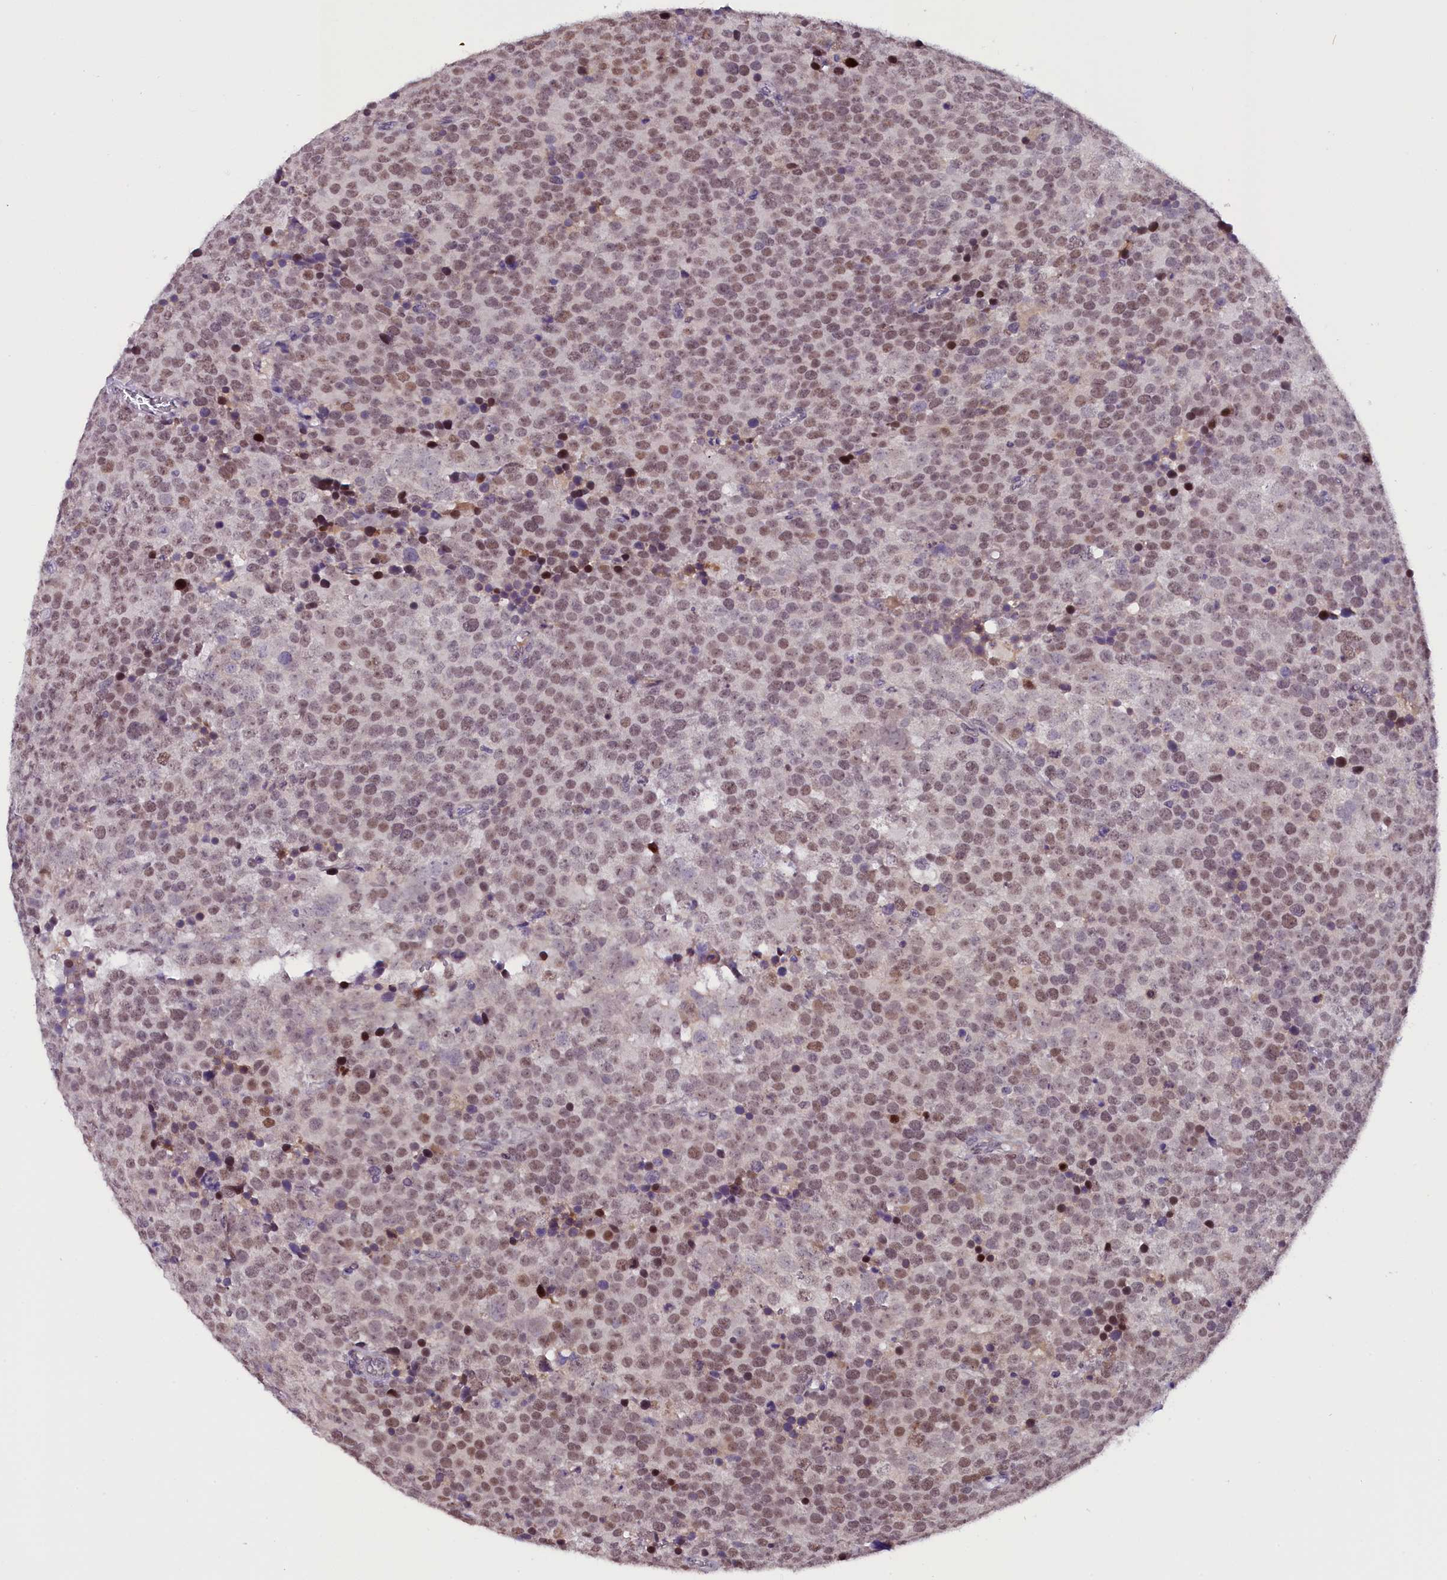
{"staining": {"intensity": "moderate", "quantity": ">75%", "location": "nuclear"}, "tissue": "testis cancer", "cell_type": "Tumor cells", "image_type": "cancer", "snomed": [{"axis": "morphology", "description": "Seminoma, NOS"}, {"axis": "topography", "description": "Testis"}], "caption": "The immunohistochemical stain labels moderate nuclear expression in tumor cells of seminoma (testis) tissue.", "gene": "RPUSD2", "patient": {"sex": "male", "age": 71}}